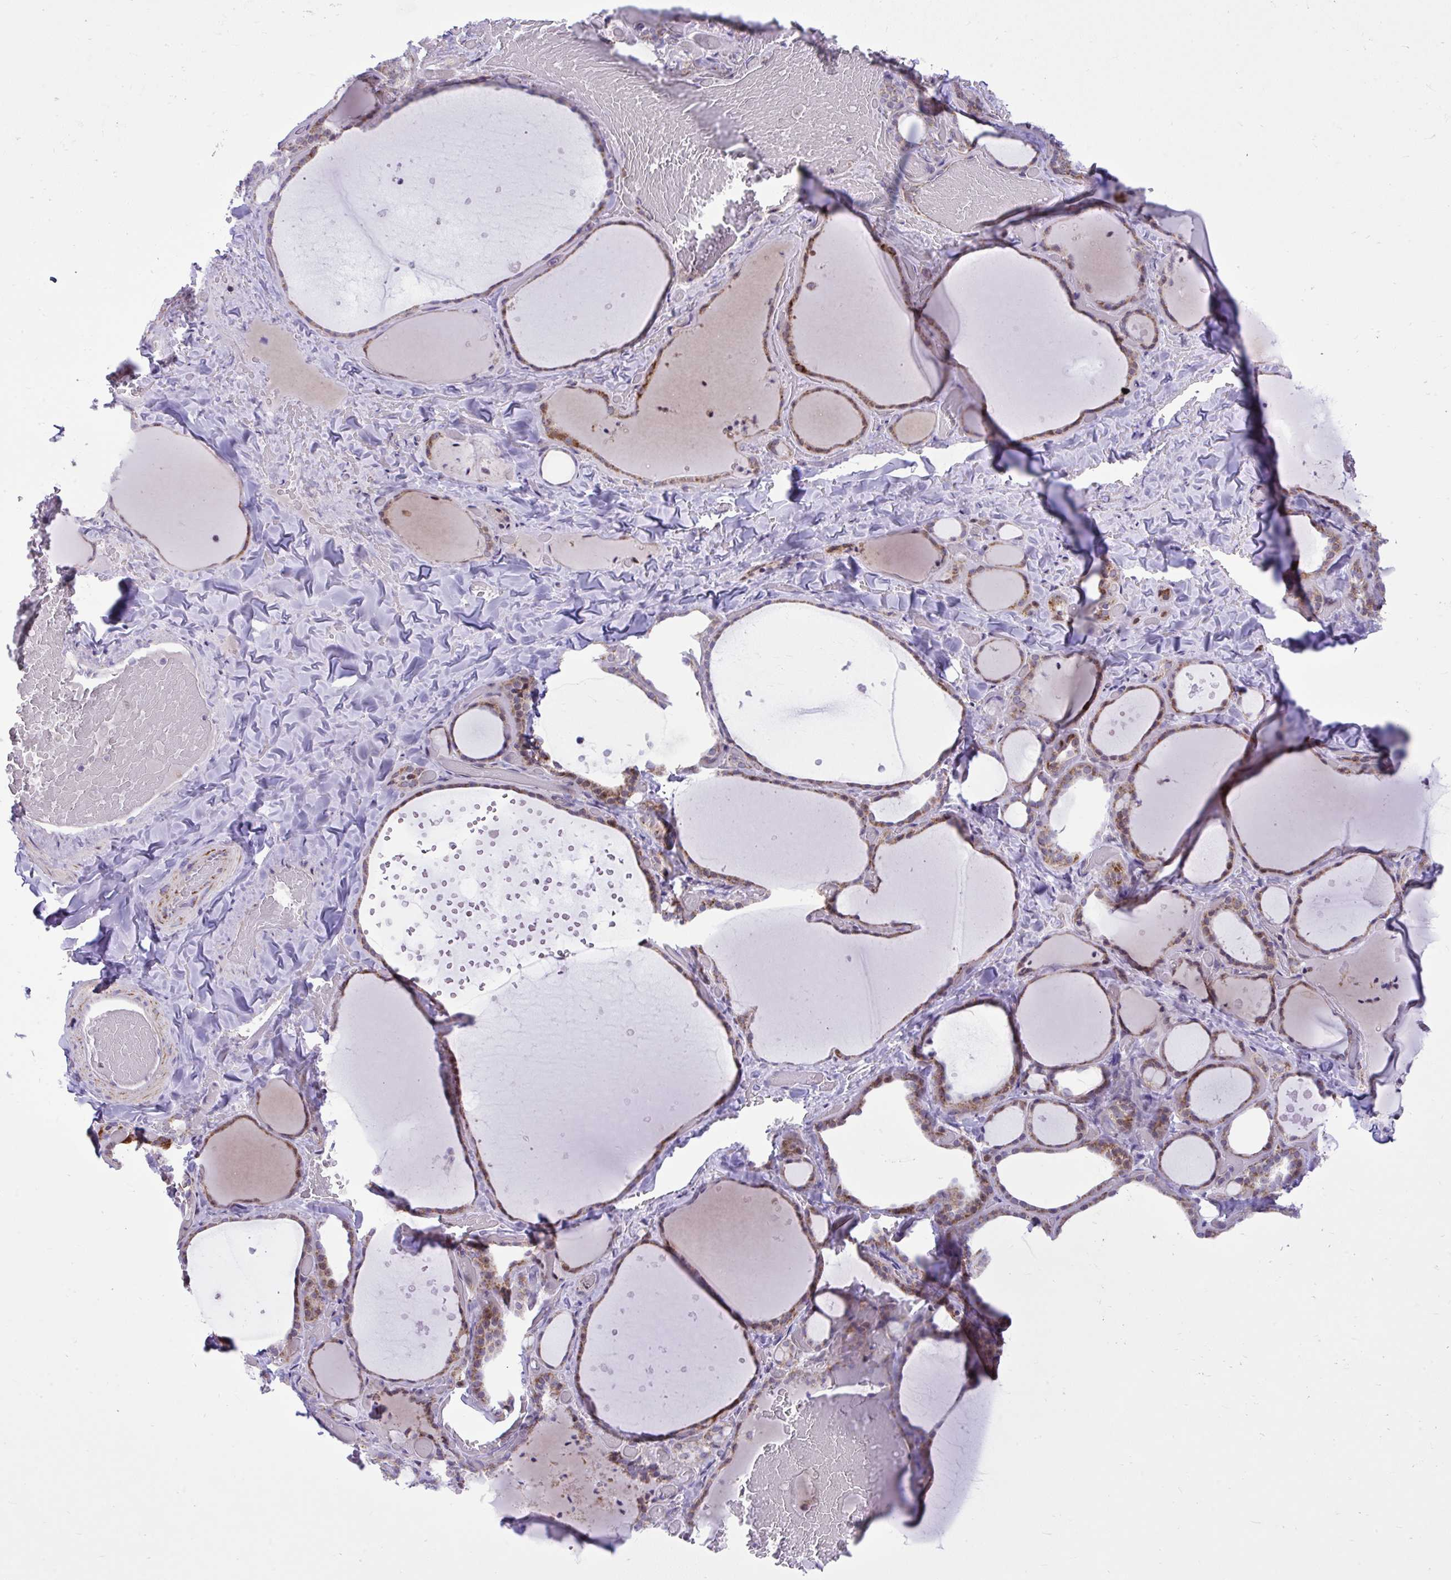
{"staining": {"intensity": "moderate", "quantity": ">75%", "location": "cytoplasmic/membranous"}, "tissue": "thyroid gland", "cell_type": "Glandular cells", "image_type": "normal", "snomed": [{"axis": "morphology", "description": "Normal tissue, NOS"}, {"axis": "topography", "description": "Thyroid gland"}], "caption": "A medium amount of moderate cytoplasmic/membranous expression is seen in approximately >75% of glandular cells in unremarkable thyroid gland.", "gene": "GPRIN3", "patient": {"sex": "female", "age": 36}}